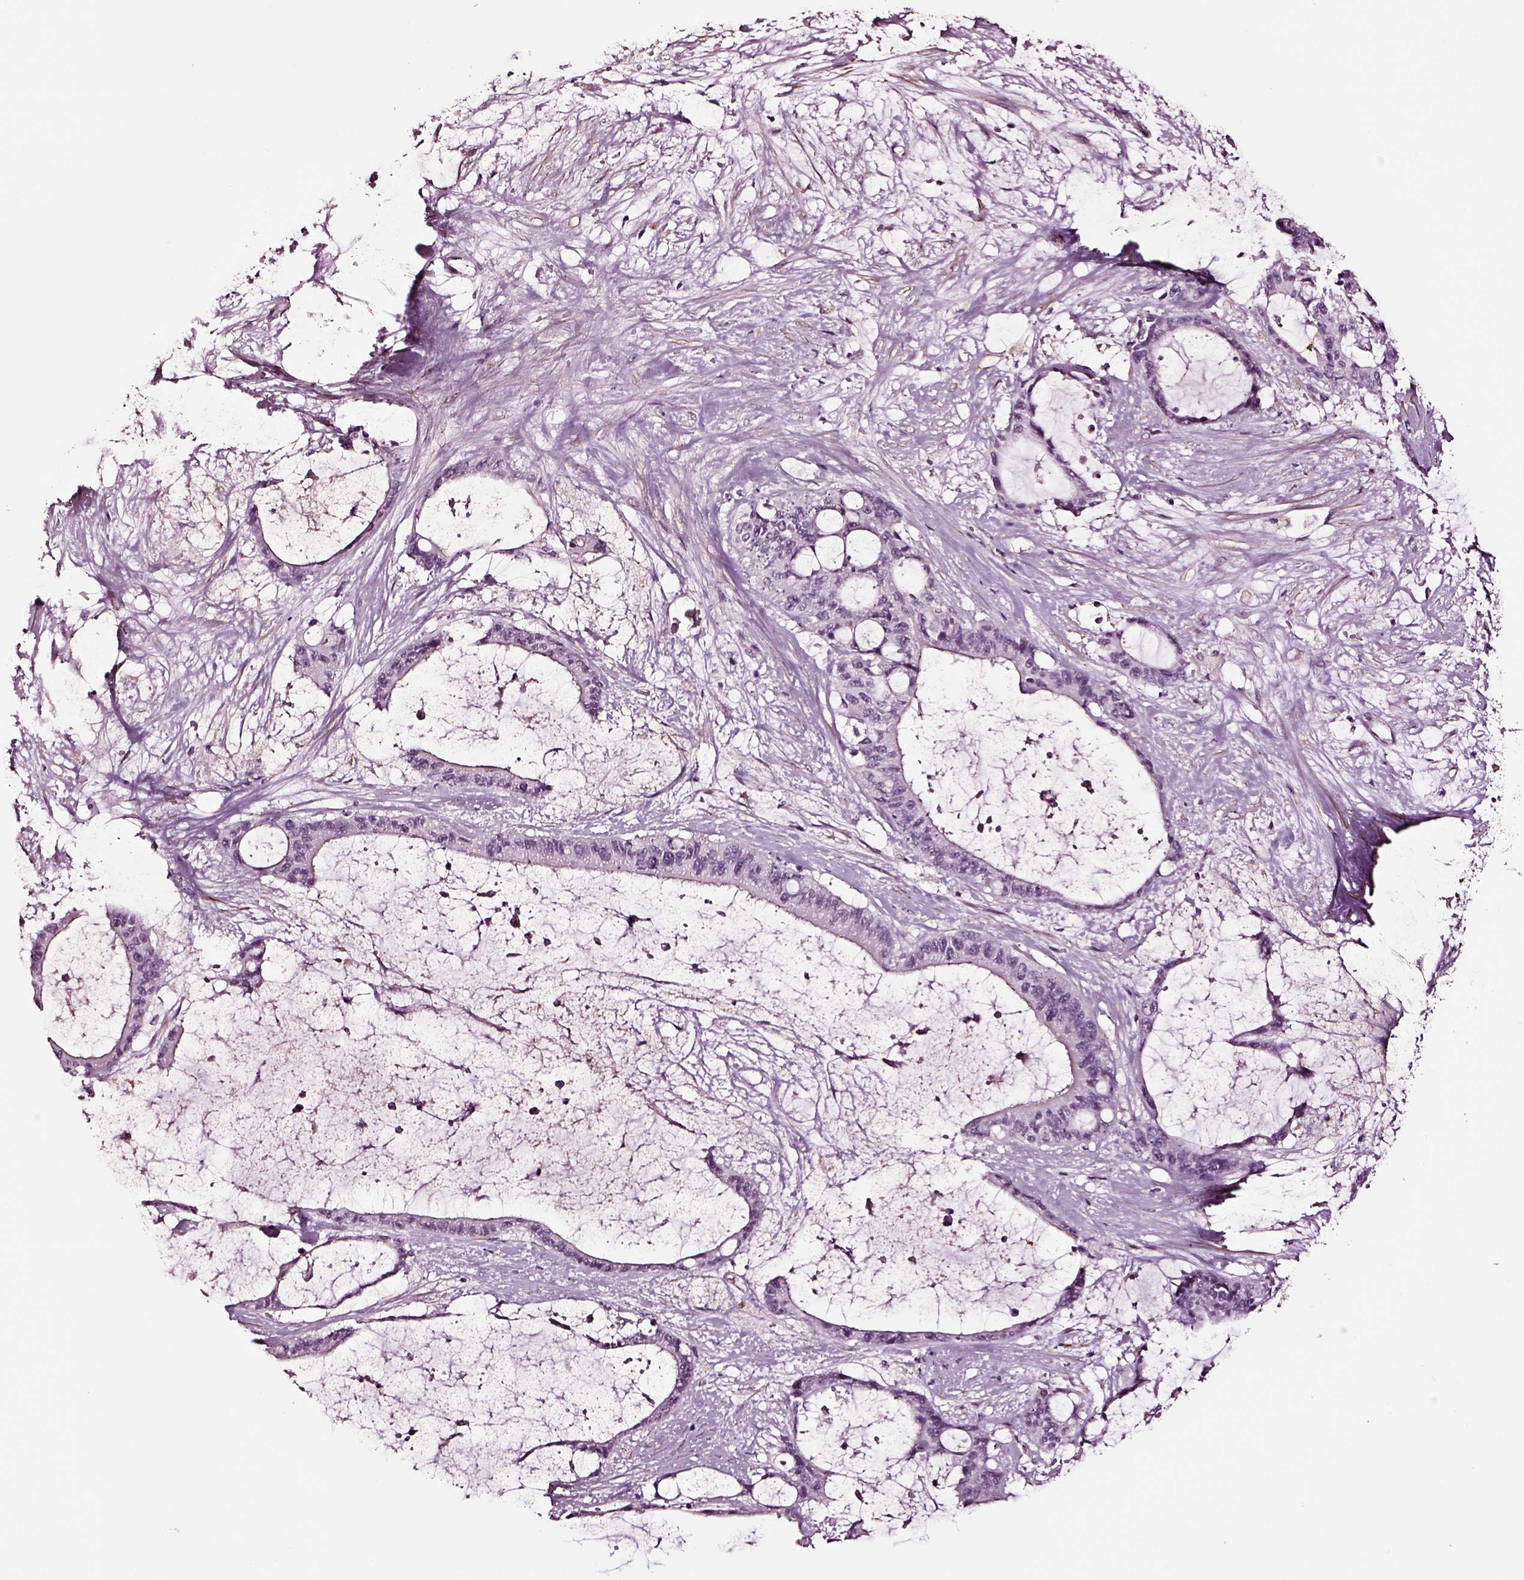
{"staining": {"intensity": "negative", "quantity": "none", "location": "none"}, "tissue": "liver cancer", "cell_type": "Tumor cells", "image_type": "cancer", "snomed": [{"axis": "morphology", "description": "Normal tissue, NOS"}, {"axis": "morphology", "description": "Cholangiocarcinoma"}, {"axis": "topography", "description": "Liver"}, {"axis": "topography", "description": "Peripheral nerve tissue"}], "caption": "DAB (3,3'-diaminobenzidine) immunohistochemical staining of liver cancer demonstrates no significant positivity in tumor cells.", "gene": "SOX10", "patient": {"sex": "female", "age": 73}}